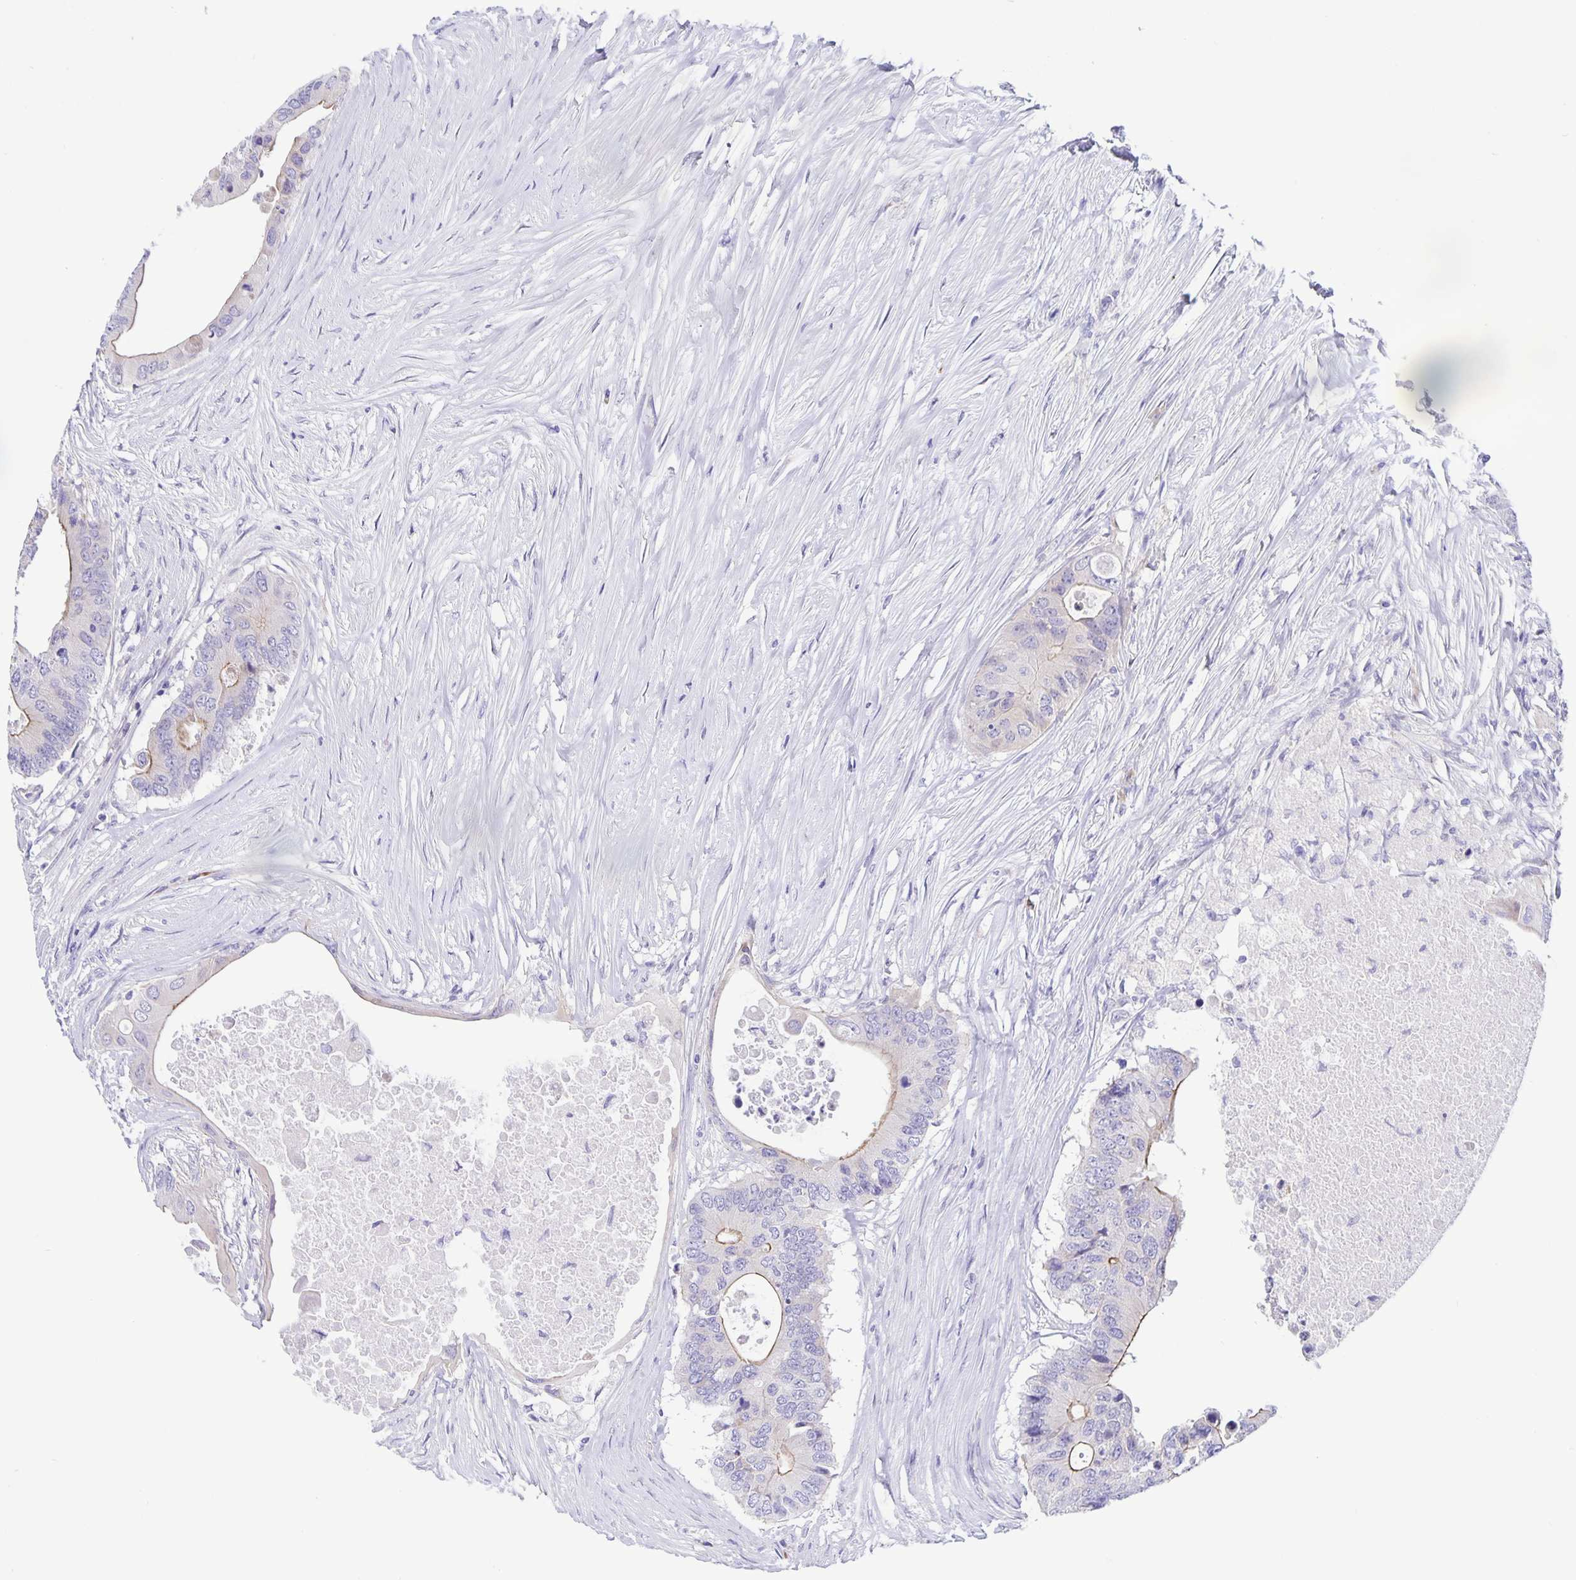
{"staining": {"intensity": "moderate", "quantity": "<25%", "location": "cytoplasmic/membranous"}, "tissue": "colorectal cancer", "cell_type": "Tumor cells", "image_type": "cancer", "snomed": [{"axis": "morphology", "description": "Adenocarcinoma, NOS"}, {"axis": "topography", "description": "Colon"}], "caption": "Moderate cytoplasmic/membranous protein staining is appreciated in about <25% of tumor cells in colorectal cancer (adenocarcinoma). The protein is shown in brown color, while the nuclei are stained blue.", "gene": "ERMN", "patient": {"sex": "male", "age": 71}}